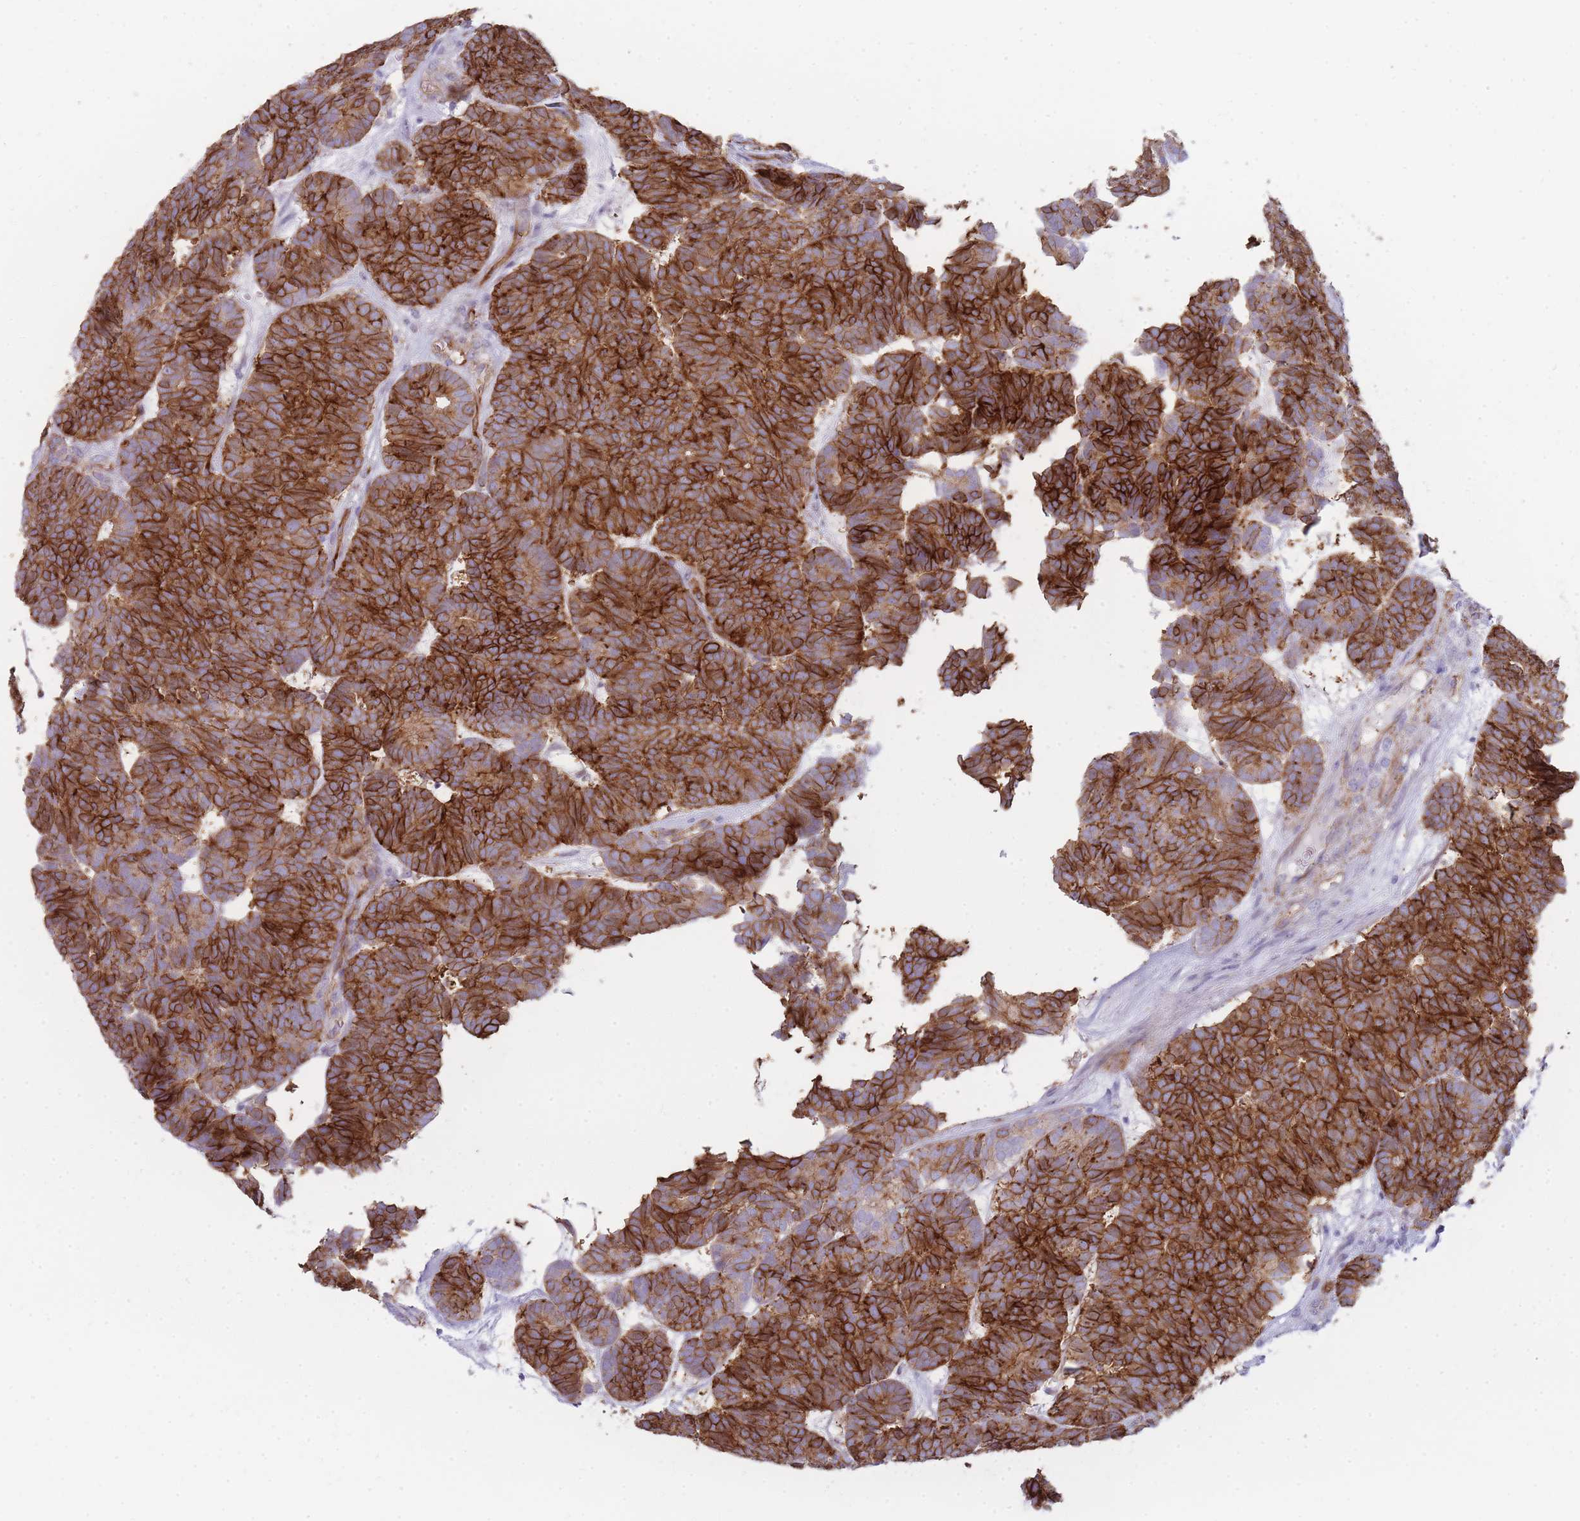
{"staining": {"intensity": "strong", "quantity": ">75%", "location": "cytoplasmic/membranous"}, "tissue": "head and neck cancer", "cell_type": "Tumor cells", "image_type": "cancer", "snomed": [{"axis": "morphology", "description": "Adenocarcinoma, NOS"}, {"axis": "topography", "description": "Head-Neck"}], "caption": "This histopathology image displays adenocarcinoma (head and neck) stained with immunohistochemistry (IHC) to label a protein in brown. The cytoplasmic/membranous of tumor cells show strong positivity for the protein. Nuclei are counter-stained blue.", "gene": "UTP14A", "patient": {"sex": "female", "age": 81}}